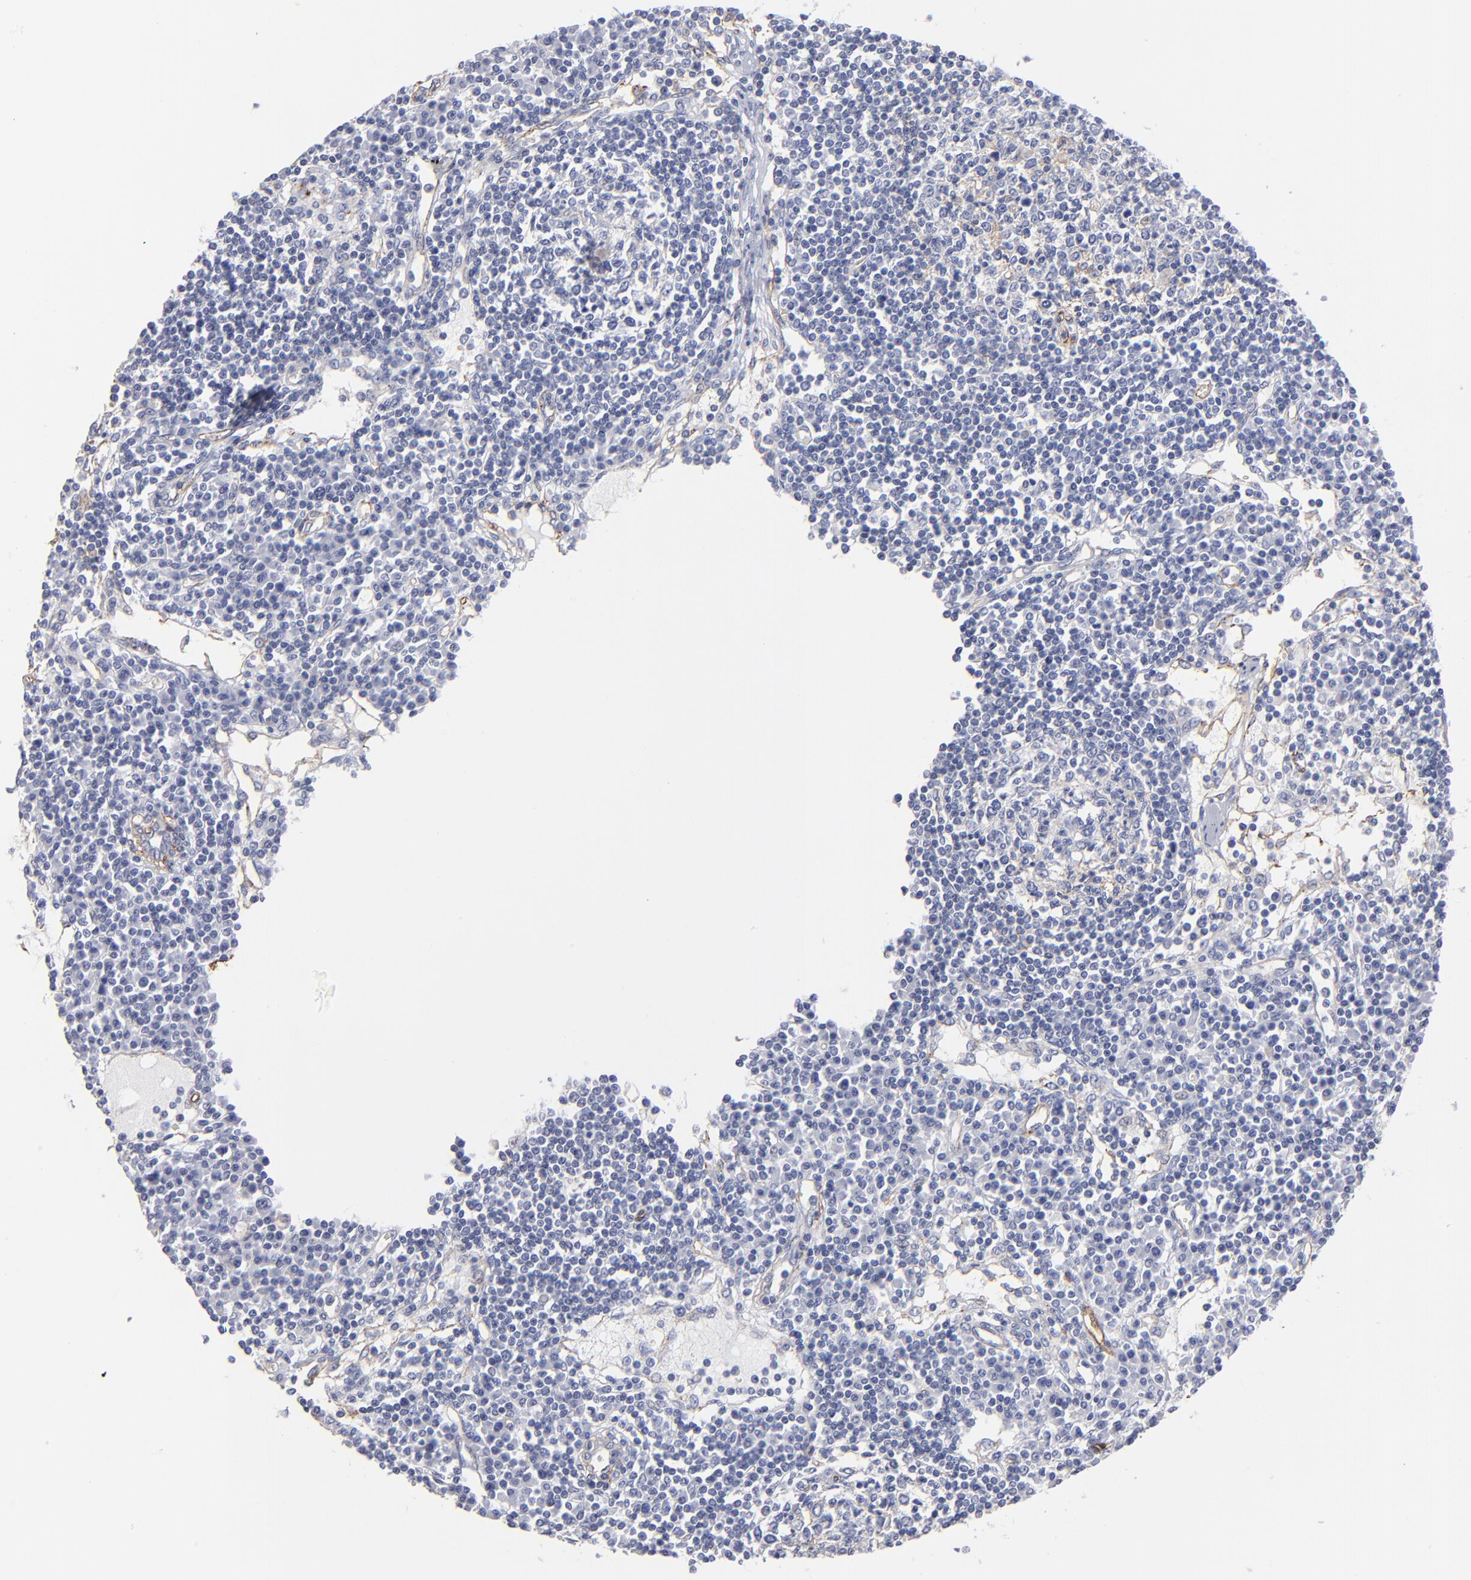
{"staining": {"intensity": "negative", "quantity": "none", "location": "none"}, "tissue": "lymph node", "cell_type": "Germinal center cells", "image_type": "normal", "snomed": [{"axis": "morphology", "description": "Normal tissue, NOS"}, {"axis": "topography", "description": "Lymph node"}], "caption": "DAB (3,3'-diaminobenzidine) immunohistochemical staining of benign human lymph node shows no significant positivity in germinal center cells.", "gene": "TM4SF1", "patient": {"sex": "female", "age": 62}}